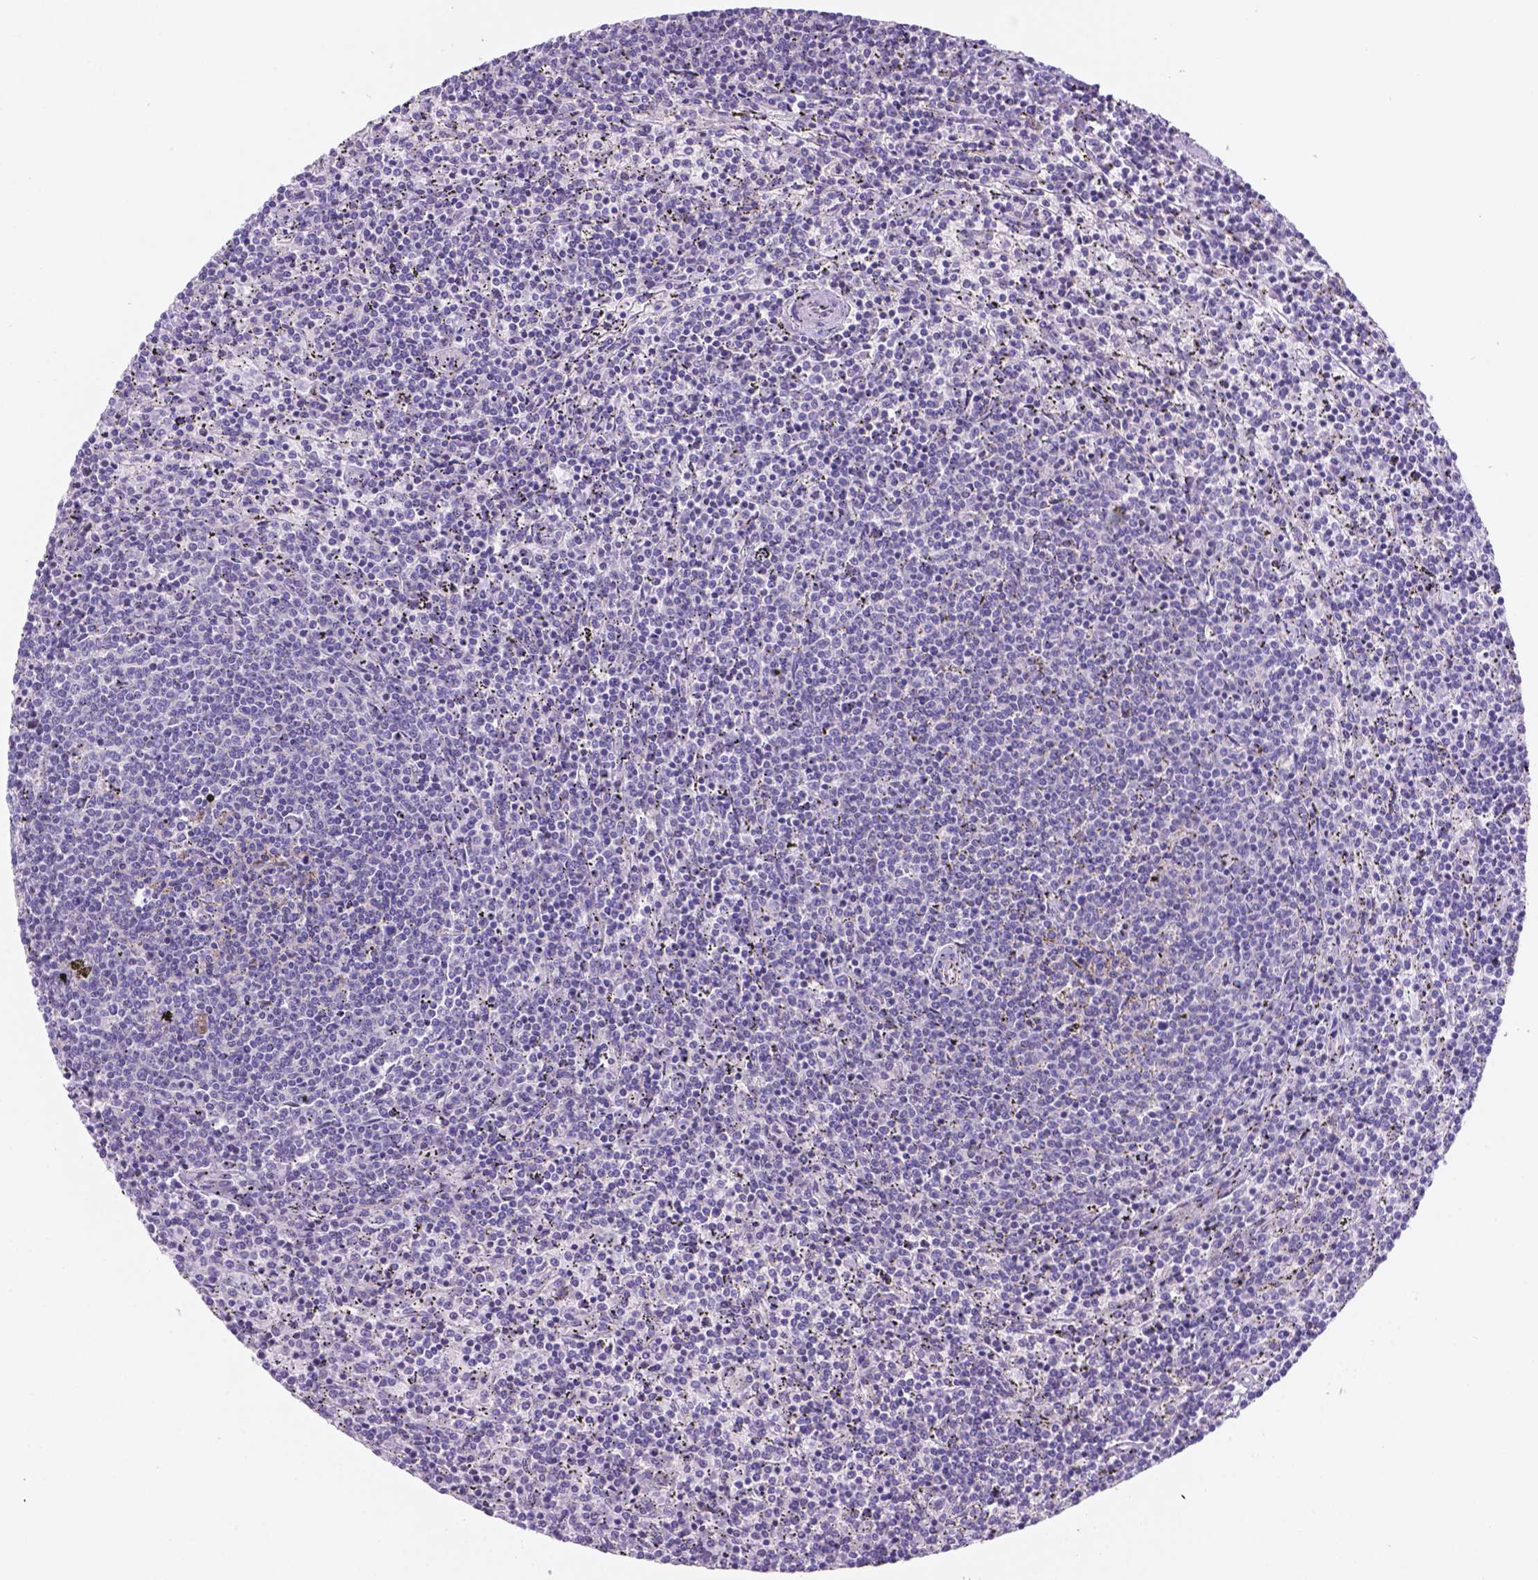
{"staining": {"intensity": "negative", "quantity": "none", "location": "none"}, "tissue": "lymphoma", "cell_type": "Tumor cells", "image_type": "cancer", "snomed": [{"axis": "morphology", "description": "Malignant lymphoma, non-Hodgkin's type, Low grade"}, {"axis": "topography", "description": "Spleen"}], "caption": "A high-resolution photomicrograph shows immunohistochemistry (IHC) staining of lymphoma, which exhibits no significant expression in tumor cells. Brightfield microscopy of immunohistochemistry (IHC) stained with DAB (brown) and hematoxylin (blue), captured at high magnification.", "gene": "DMWD", "patient": {"sex": "female", "age": 50}}